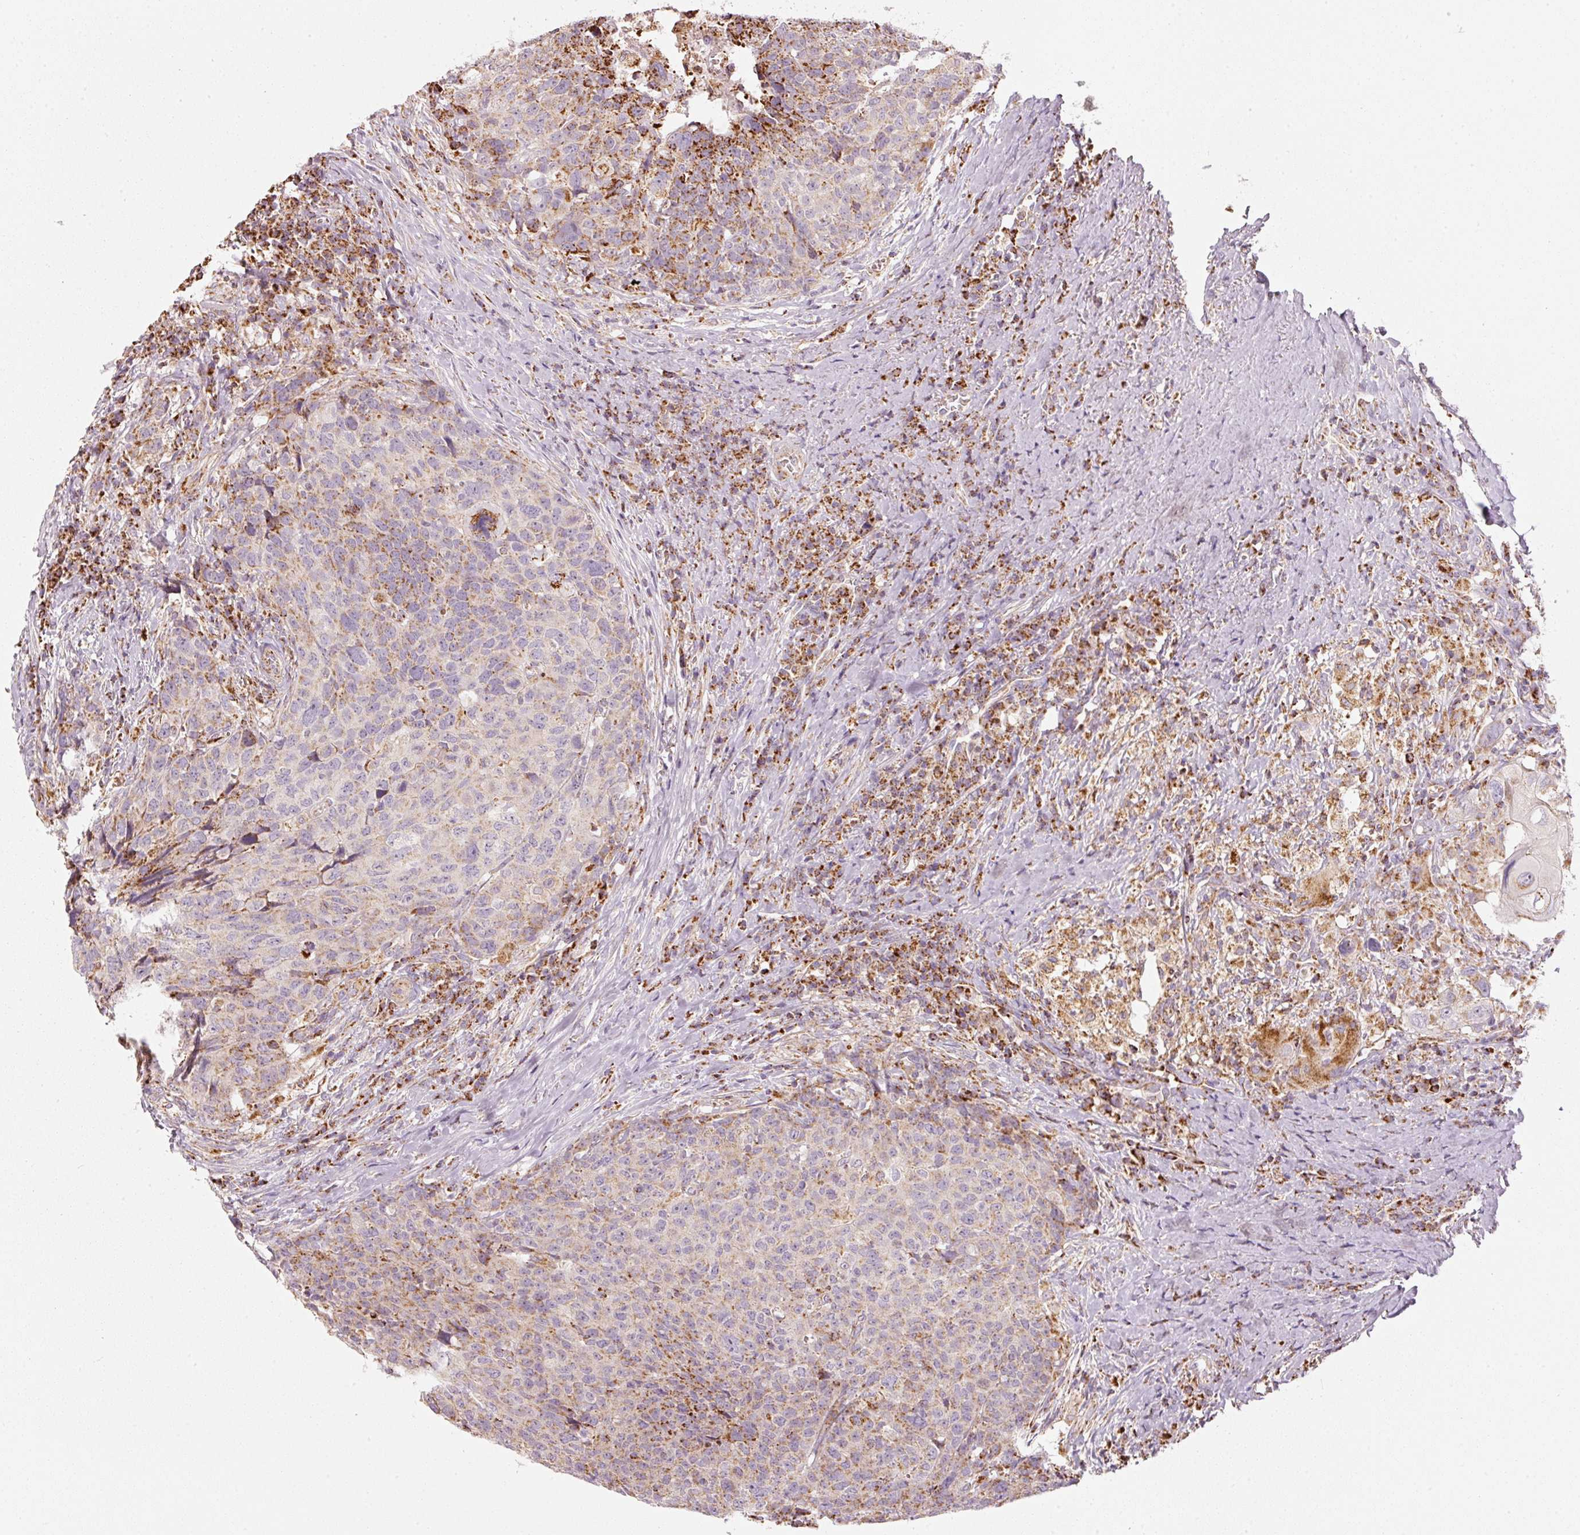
{"staining": {"intensity": "moderate", "quantity": "<25%", "location": "cytoplasmic/membranous"}, "tissue": "head and neck cancer", "cell_type": "Tumor cells", "image_type": "cancer", "snomed": [{"axis": "morphology", "description": "Squamous cell carcinoma, NOS"}, {"axis": "topography", "description": "Head-Neck"}], "caption": "IHC photomicrograph of head and neck cancer (squamous cell carcinoma) stained for a protein (brown), which demonstrates low levels of moderate cytoplasmic/membranous staining in about <25% of tumor cells.", "gene": "C17orf98", "patient": {"sex": "male", "age": 66}}